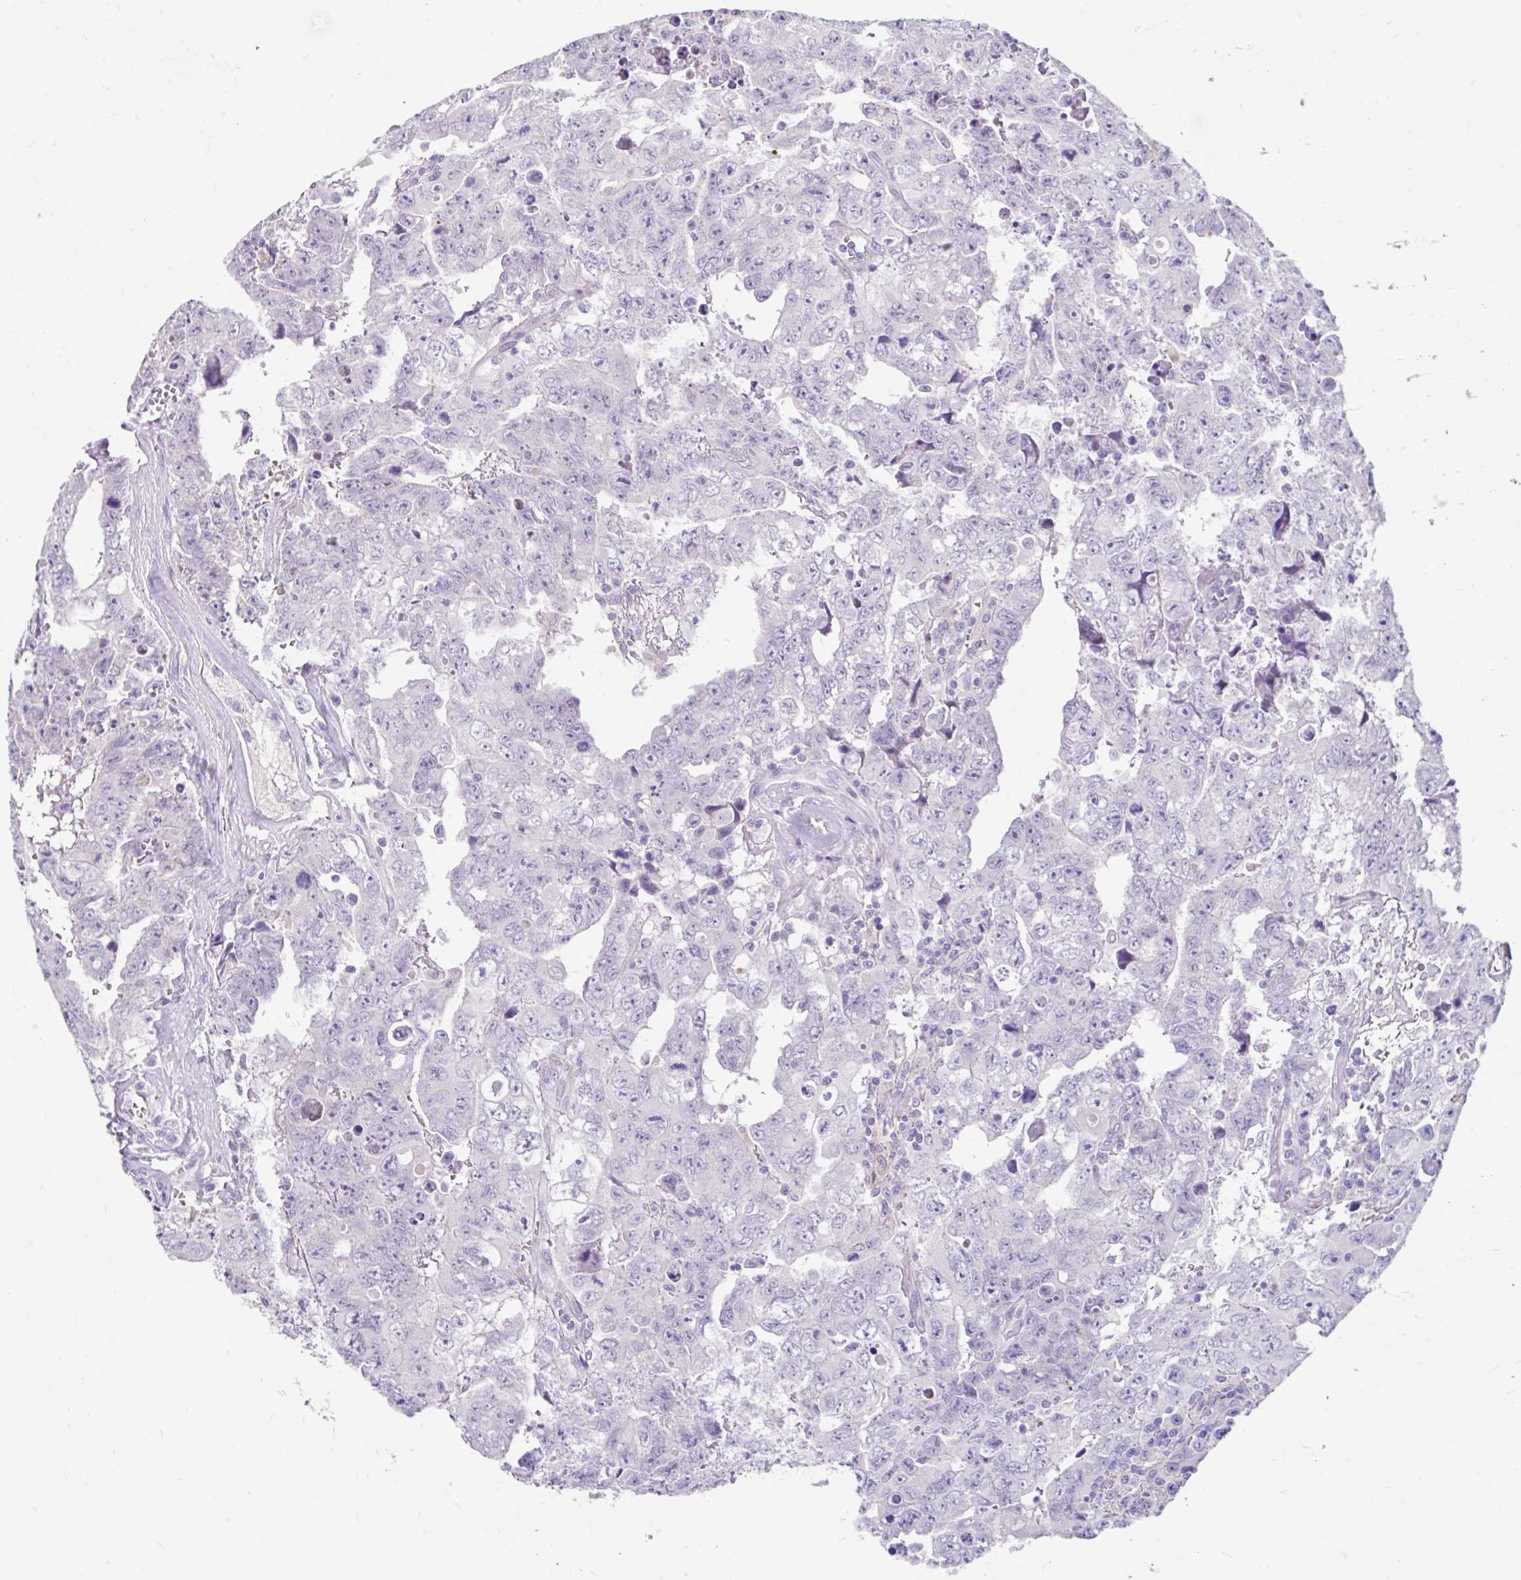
{"staining": {"intensity": "negative", "quantity": "none", "location": "none"}, "tissue": "testis cancer", "cell_type": "Tumor cells", "image_type": "cancer", "snomed": [{"axis": "morphology", "description": "Carcinoma, Embryonal, NOS"}, {"axis": "topography", "description": "Testis"}], "caption": "An image of embryonal carcinoma (testis) stained for a protein demonstrates no brown staining in tumor cells. The staining is performed using DAB brown chromogen with nuclei counter-stained in using hematoxylin.", "gene": "ZNF33A", "patient": {"sex": "male", "age": 24}}